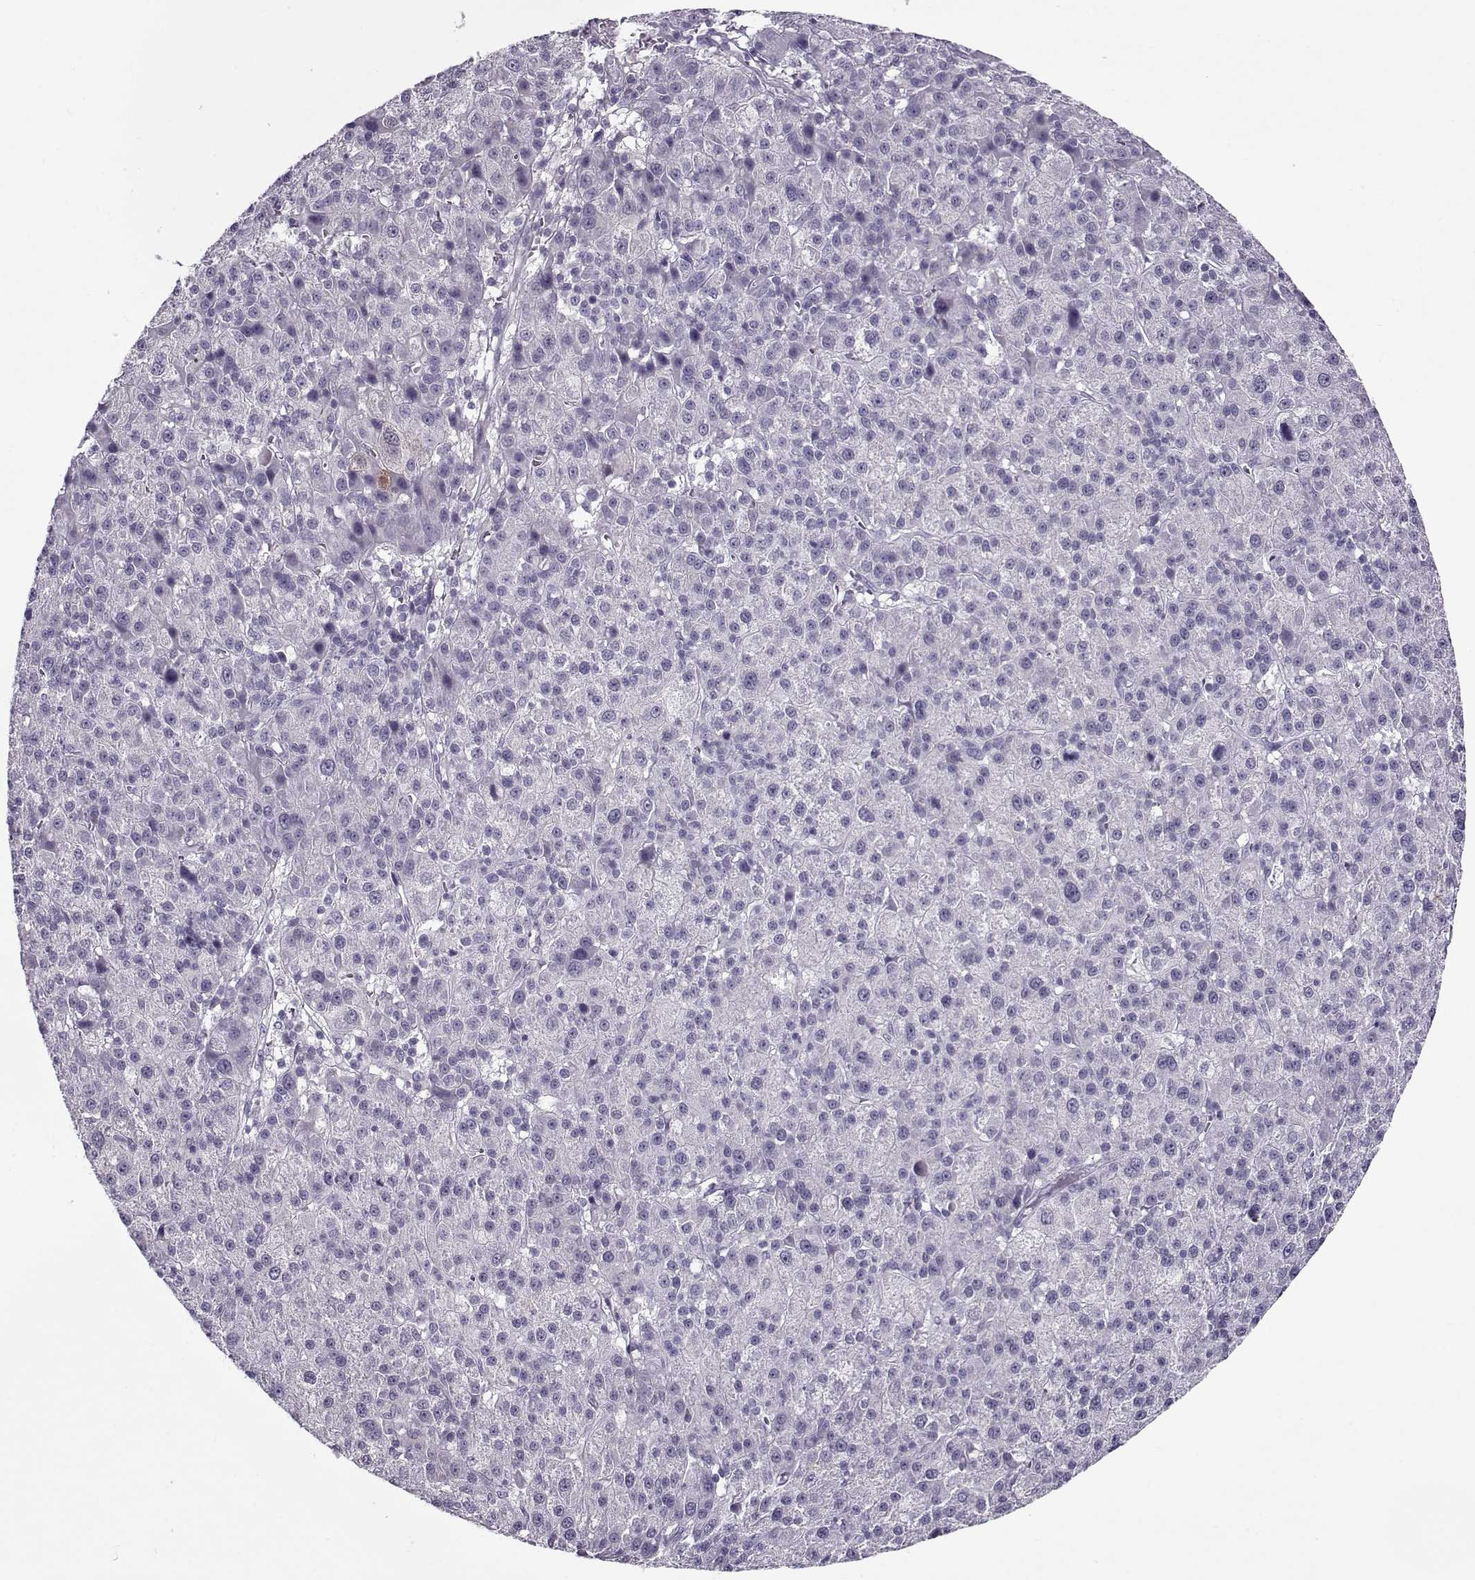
{"staining": {"intensity": "negative", "quantity": "none", "location": "none"}, "tissue": "liver cancer", "cell_type": "Tumor cells", "image_type": "cancer", "snomed": [{"axis": "morphology", "description": "Carcinoma, Hepatocellular, NOS"}, {"axis": "topography", "description": "Liver"}], "caption": "Immunohistochemical staining of human liver cancer (hepatocellular carcinoma) reveals no significant expression in tumor cells.", "gene": "GAGE2A", "patient": {"sex": "female", "age": 60}}